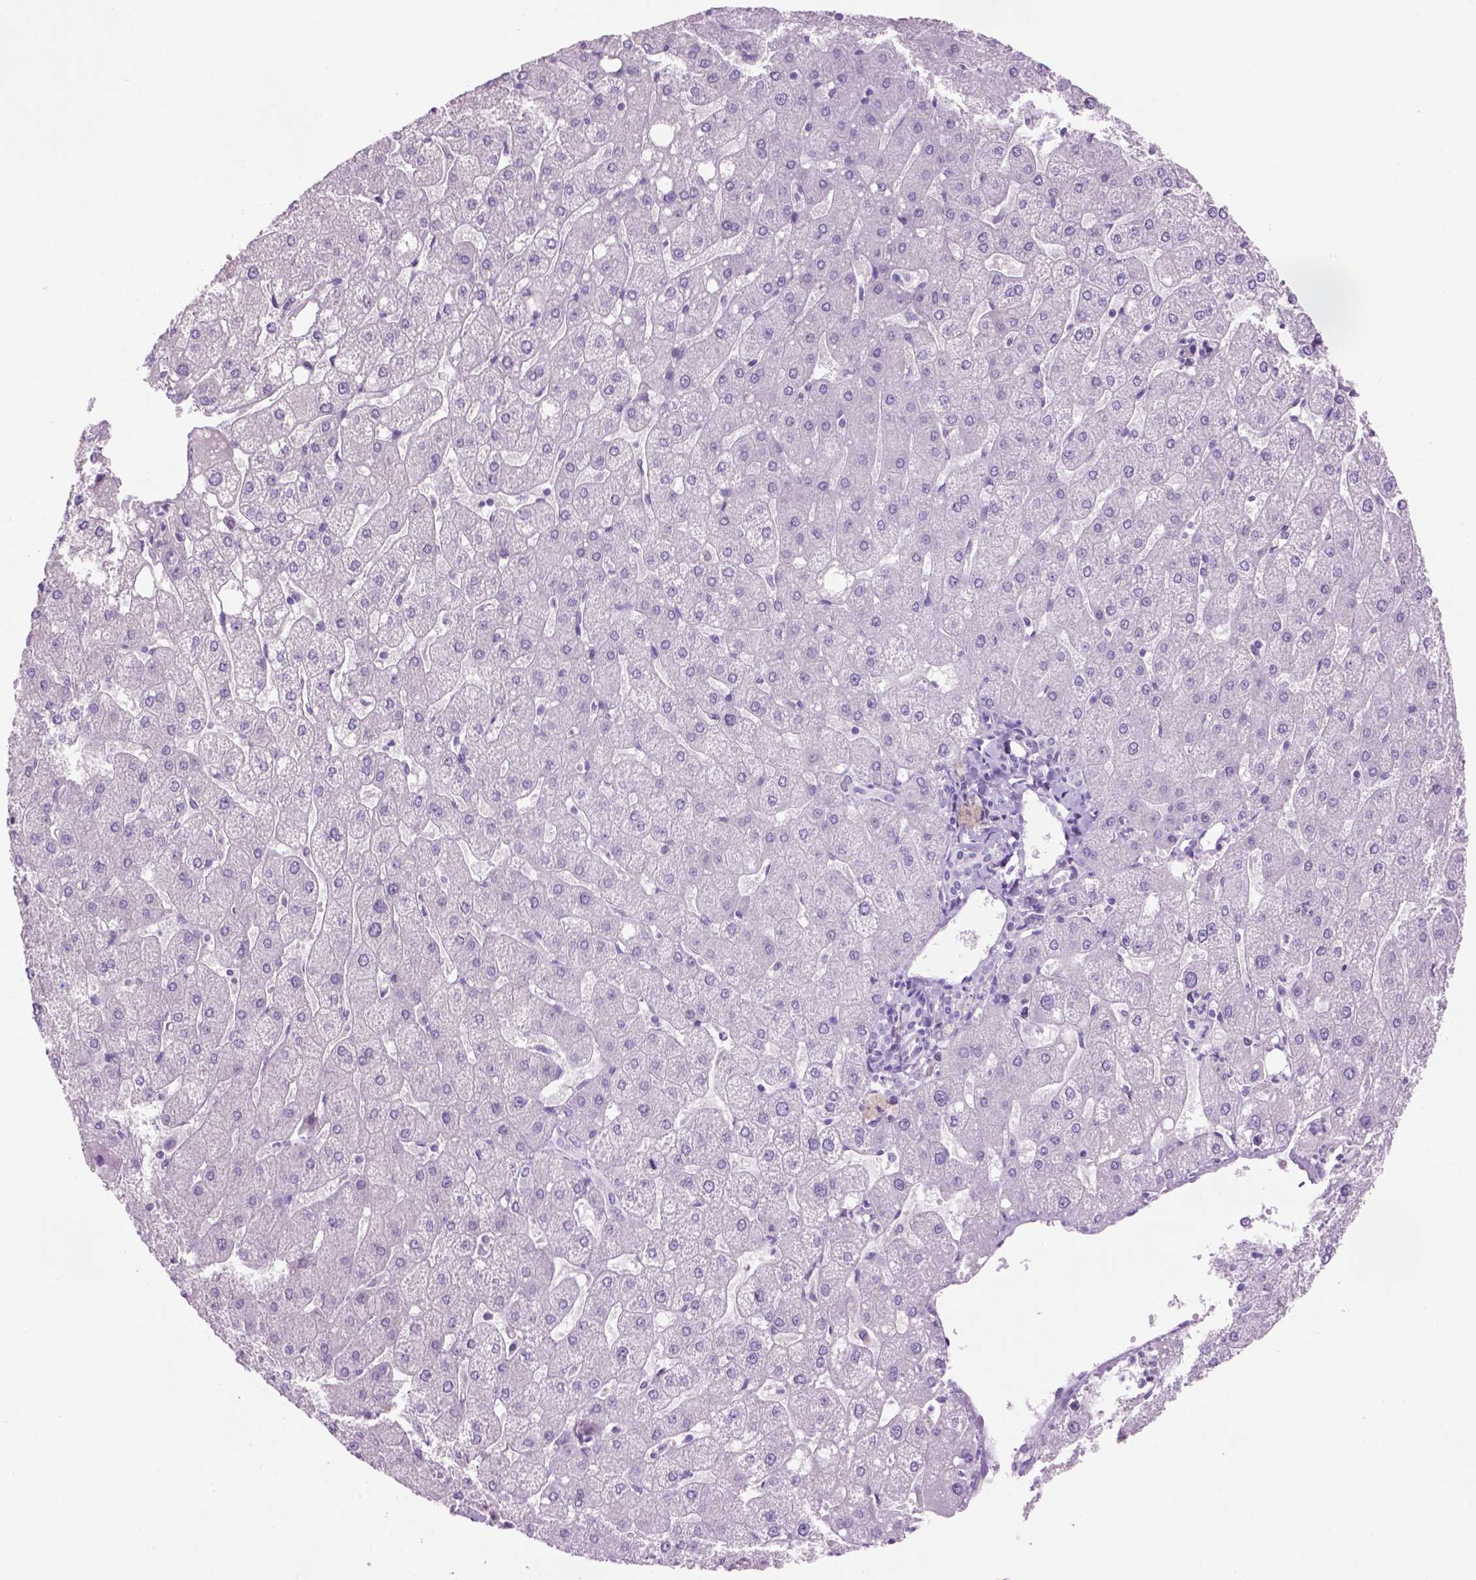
{"staining": {"intensity": "negative", "quantity": "none", "location": "none"}, "tissue": "liver", "cell_type": "Cholangiocytes", "image_type": "normal", "snomed": [{"axis": "morphology", "description": "Normal tissue, NOS"}, {"axis": "topography", "description": "Liver"}], "caption": "Histopathology image shows no protein positivity in cholangiocytes of benign liver.", "gene": "CRYBA4", "patient": {"sex": "male", "age": 67}}